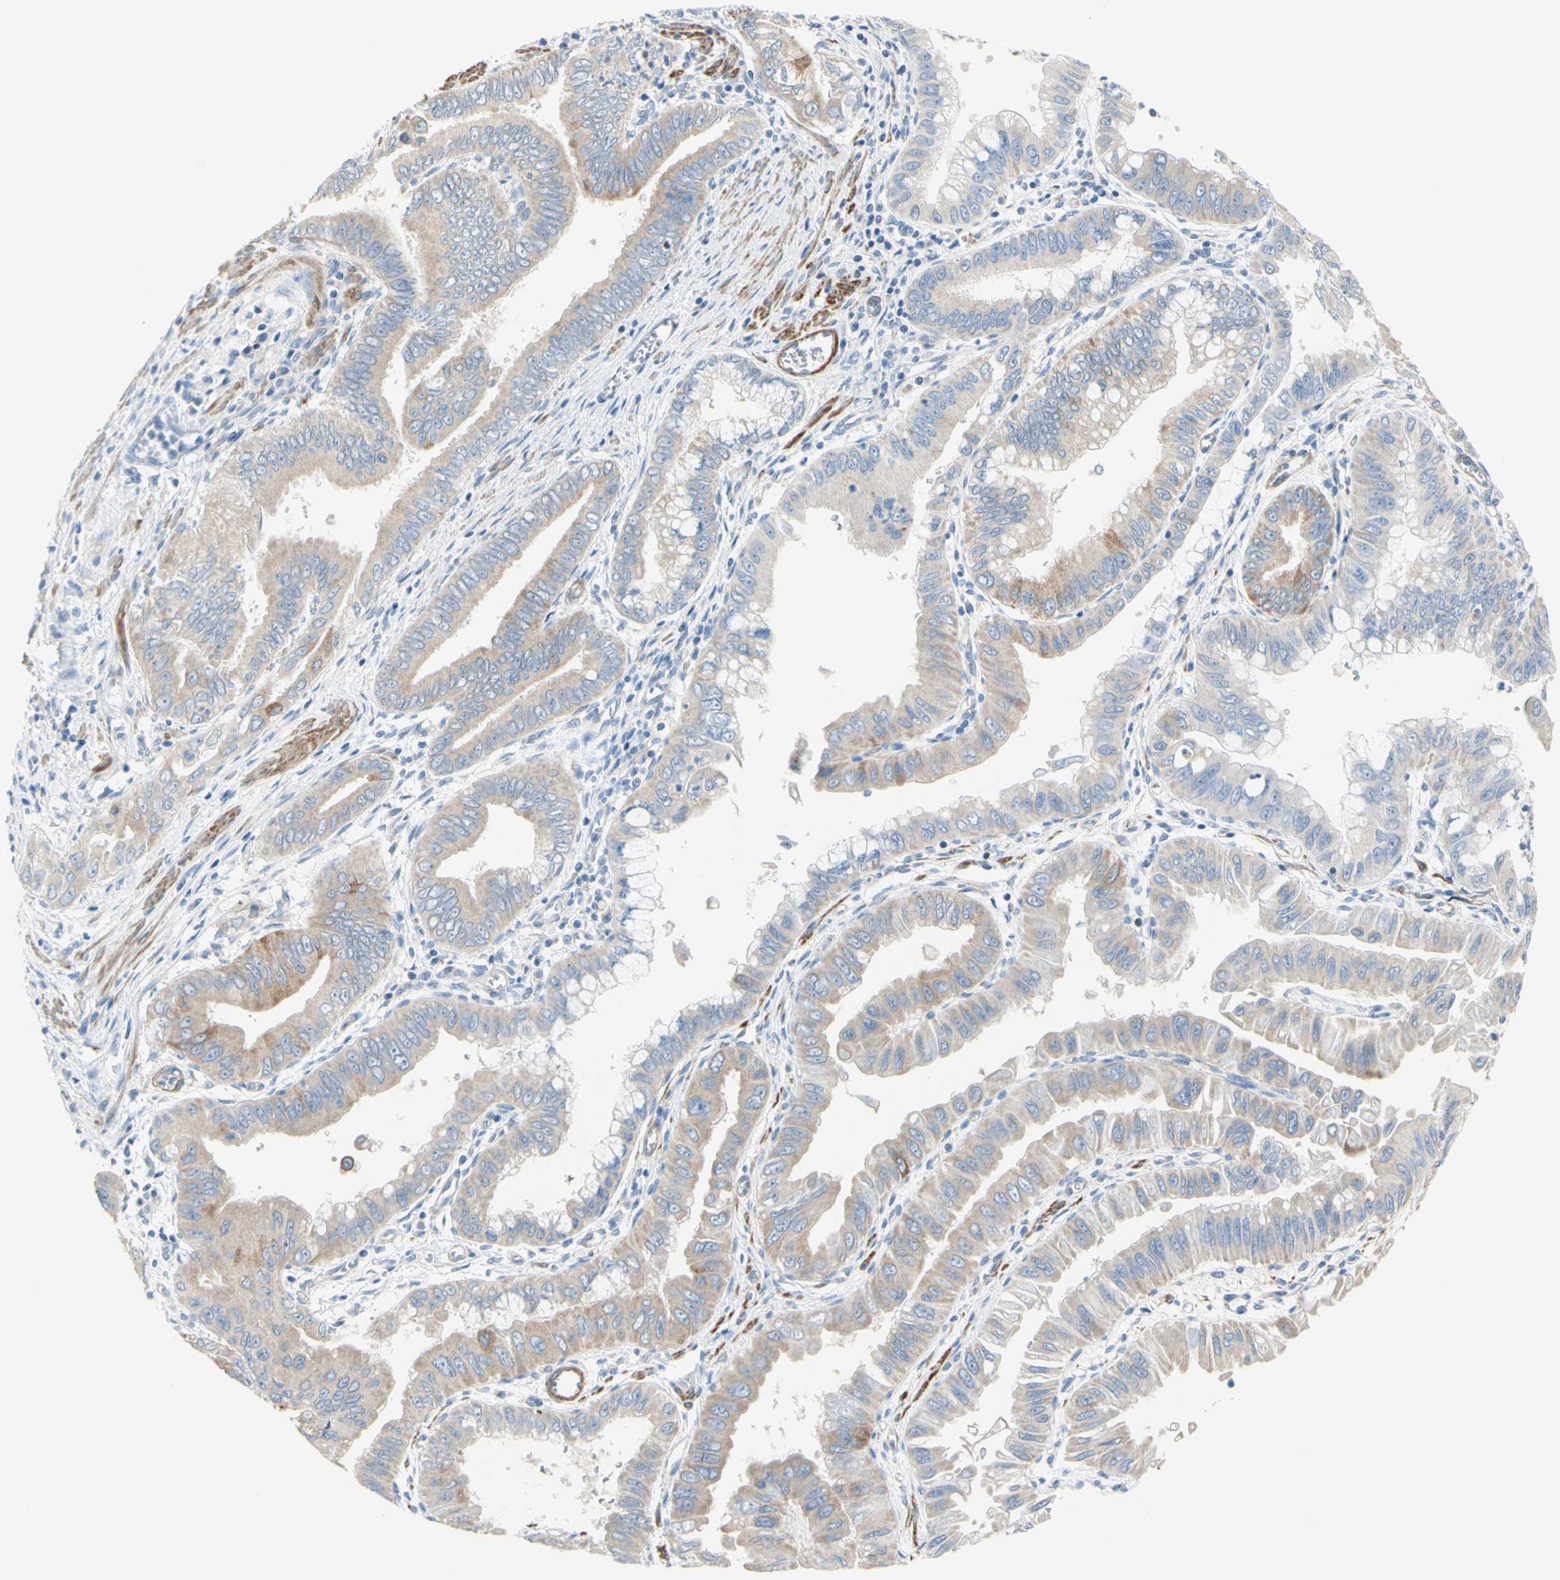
{"staining": {"intensity": "weak", "quantity": "25%-75%", "location": "cytoplasmic/membranous"}, "tissue": "pancreatic cancer", "cell_type": "Tumor cells", "image_type": "cancer", "snomed": [{"axis": "morphology", "description": "Normal tissue, NOS"}, {"axis": "topography", "description": "Lymph node"}], "caption": "Protein analysis of pancreatic cancer tissue shows weak cytoplasmic/membranous staining in approximately 25%-75% of tumor cells.", "gene": "RETREG2", "patient": {"sex": "male", "age": 50}}